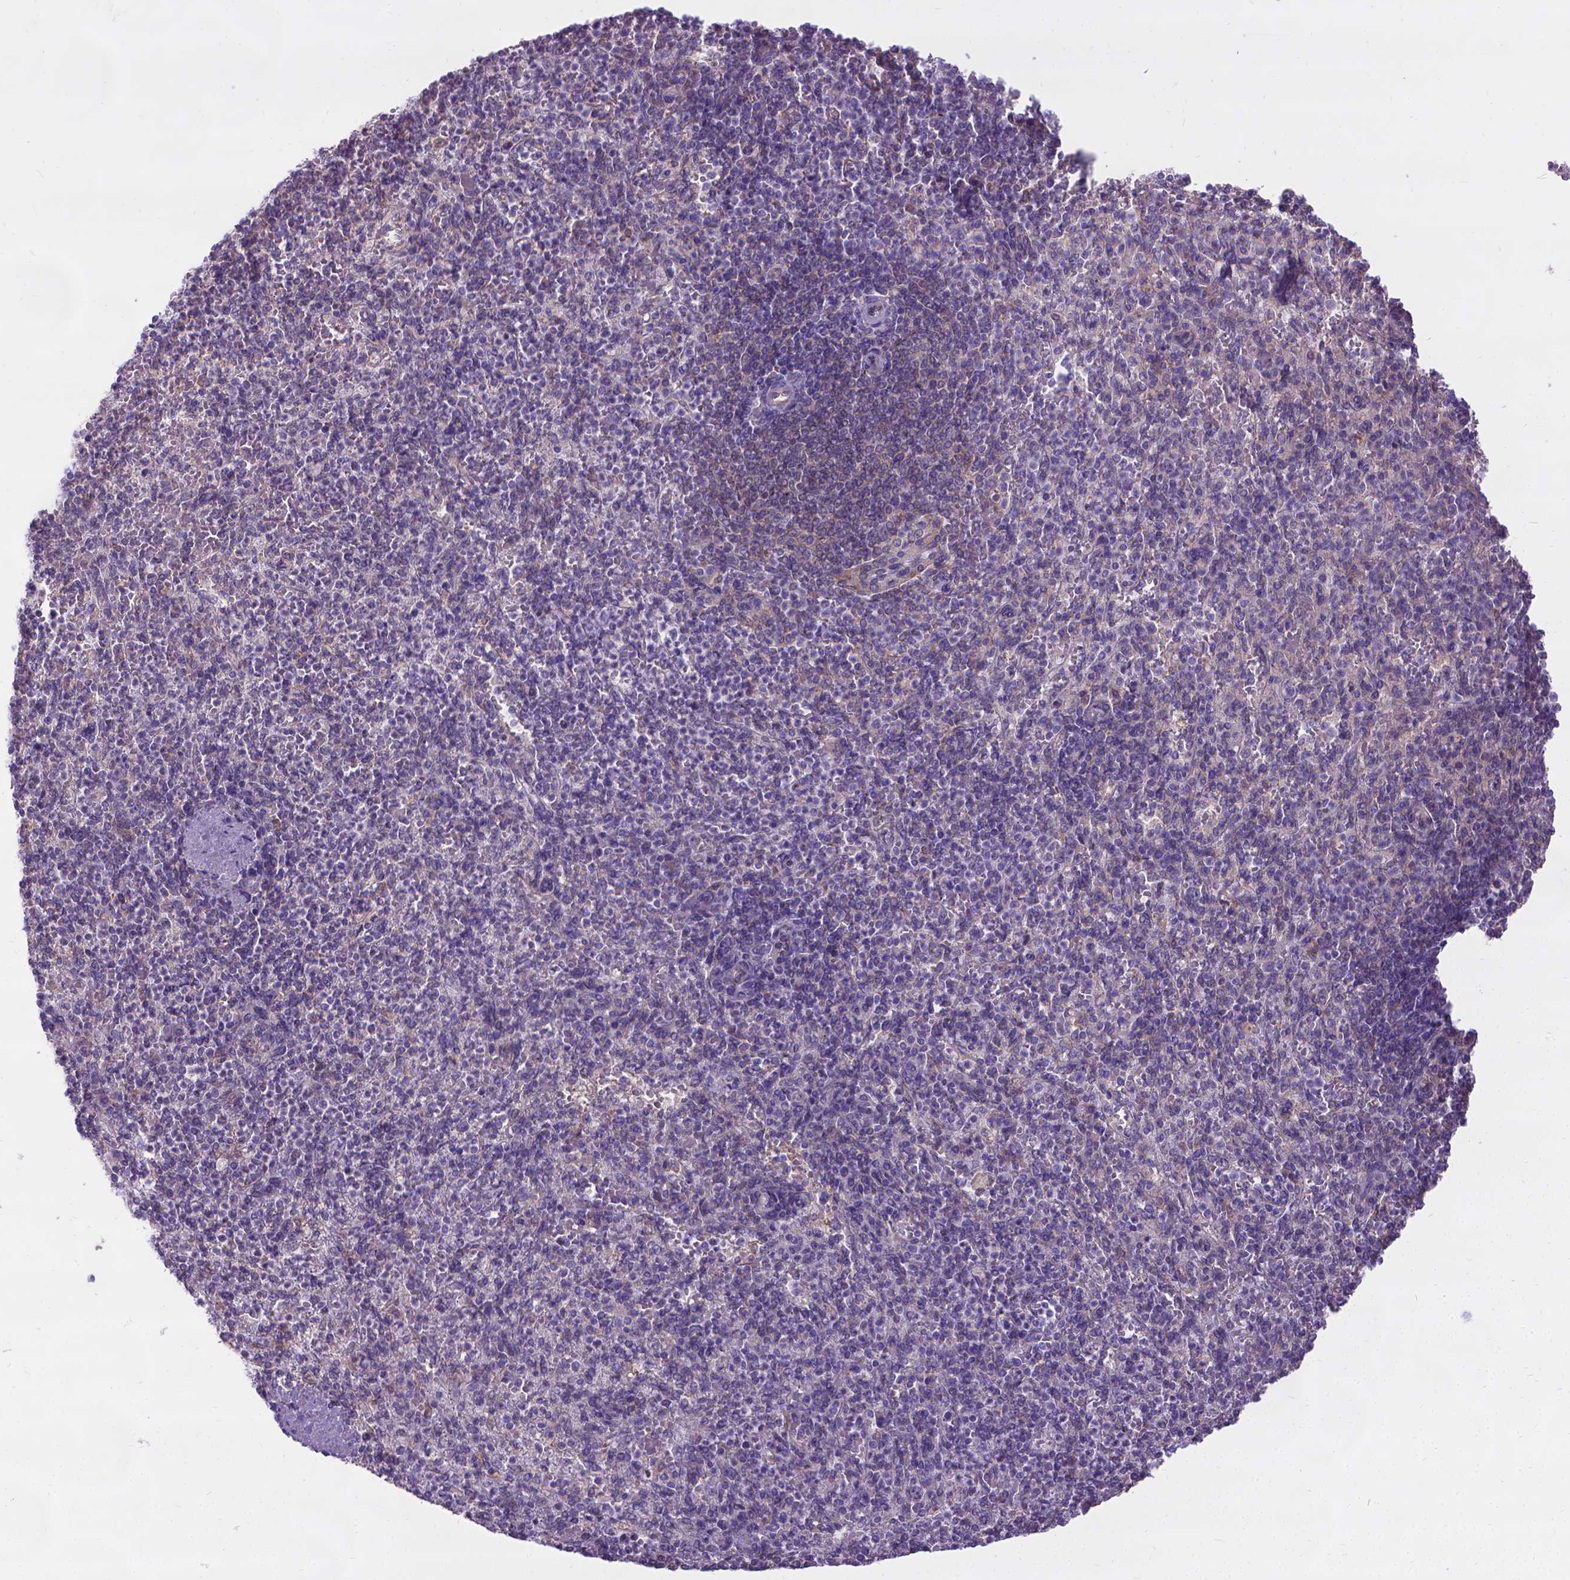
{"staining": {"intensity": "negative", "quantity": "none", "location": "none"}, "tissue": "spleen", "cell_type": "Cells in red pulp", "image_type": "normal", "snomed": [{"axis": "morphology", "description": "Normal tissue, NOS"}, {"axis": "topography", "description": "Spleen"}], "caption": "High power microscopy photomicrograph of an immunohistochemistry histopathology image of unremarkable spleen, revealing no significant staining in cells in red pulp.", "gene": "CFAP299", "patient": {"sex": "female", "age": 74}}